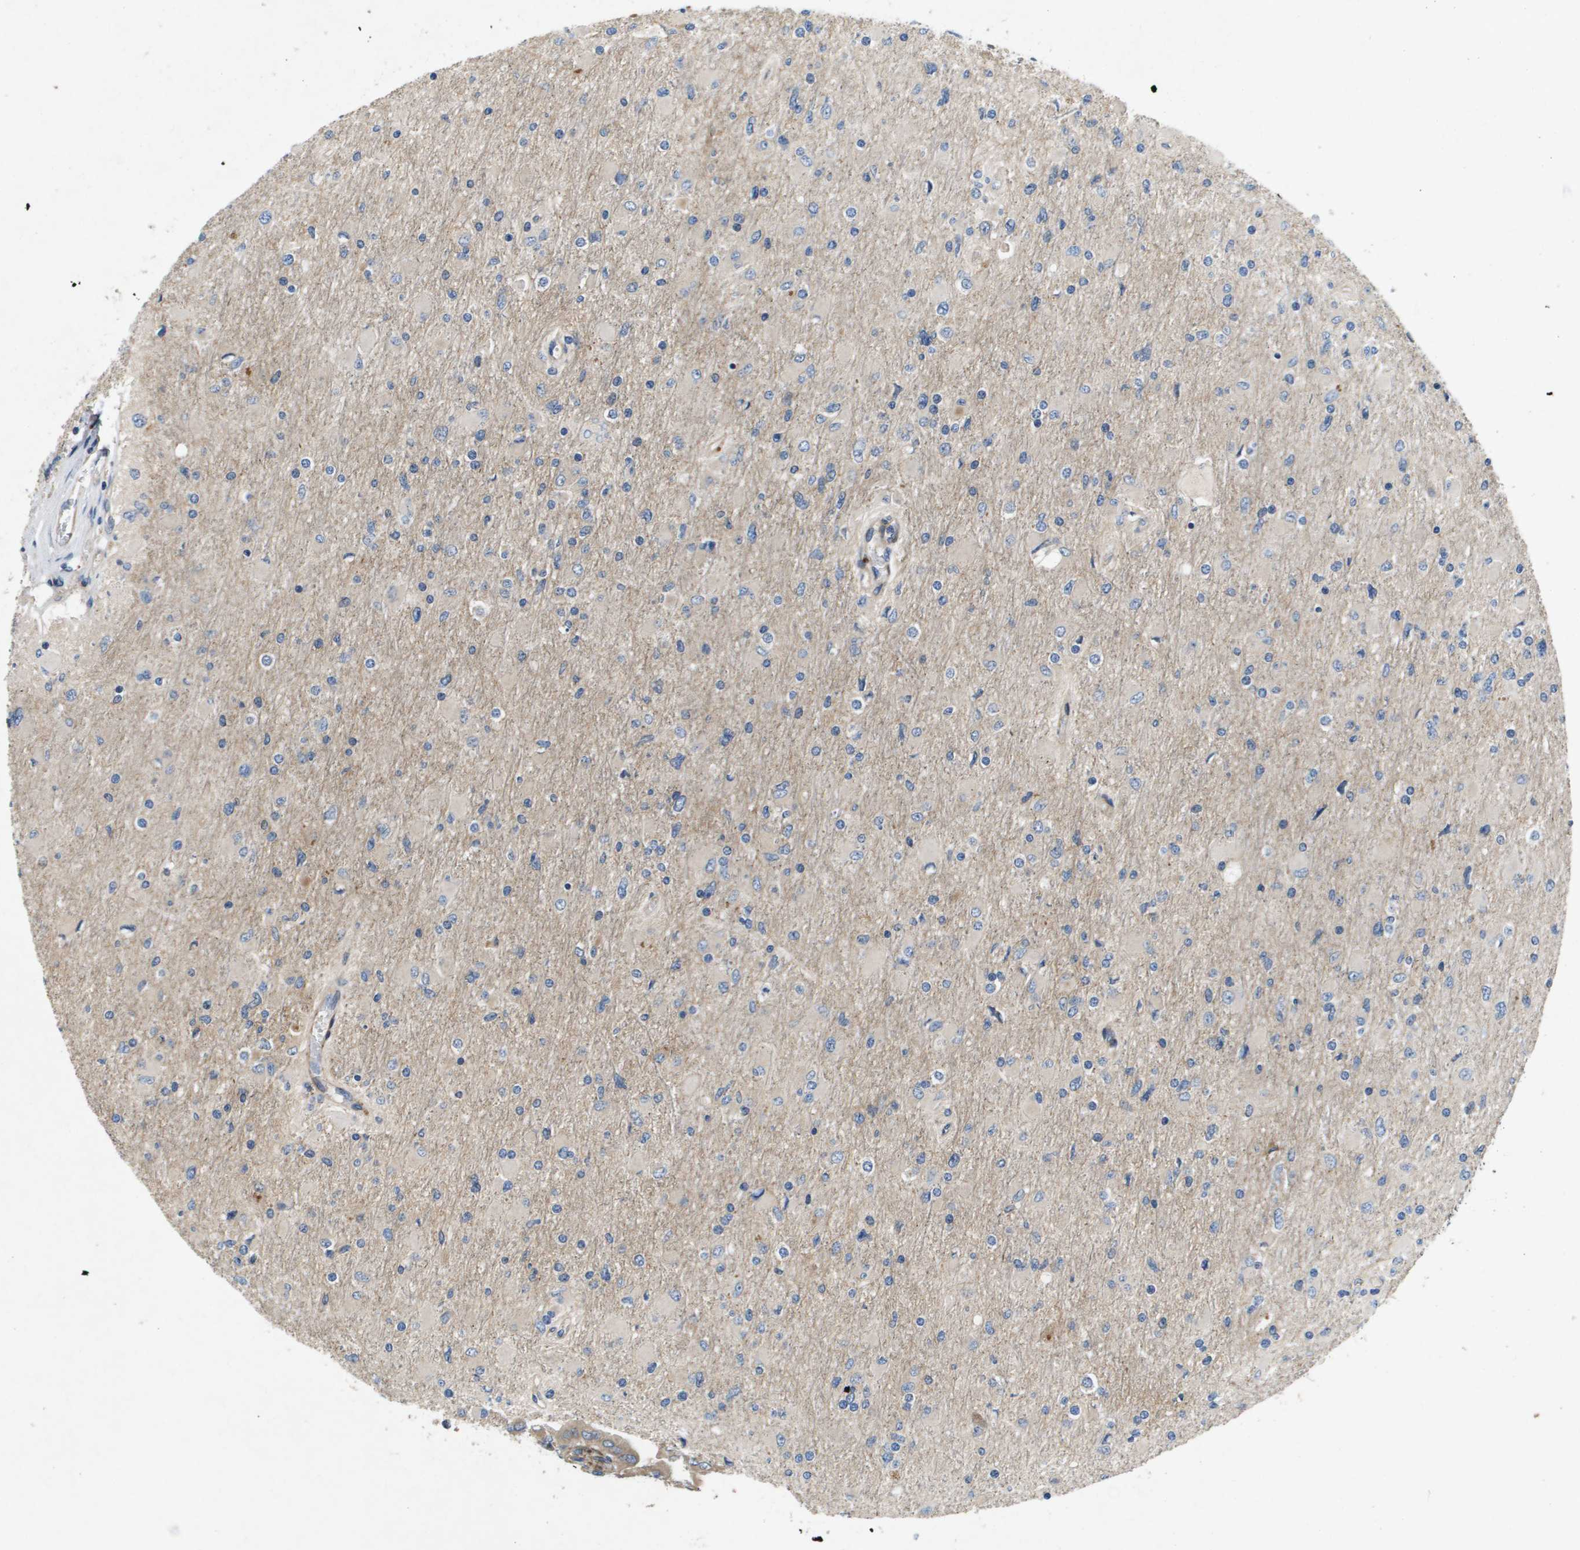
{"staining": {"intensity": "negative", "quantity": "none", "location": "none"}, "tissue": "glioma", "cell_type": "Tumor cells", "image_type": "cancer", "snomed": [{"axis": "morphology", "description": "Glioma, malignant, High grade"}, {"axis": "topography", "description": "Cerebral cortex"}], "caption": "This is an immunohistochemistry (IHC) photomicrograph of human glioma. There is no staining in tumor cells.", "gene": "ENTPD2", "patient": {"sex": "female", "age": 36}}